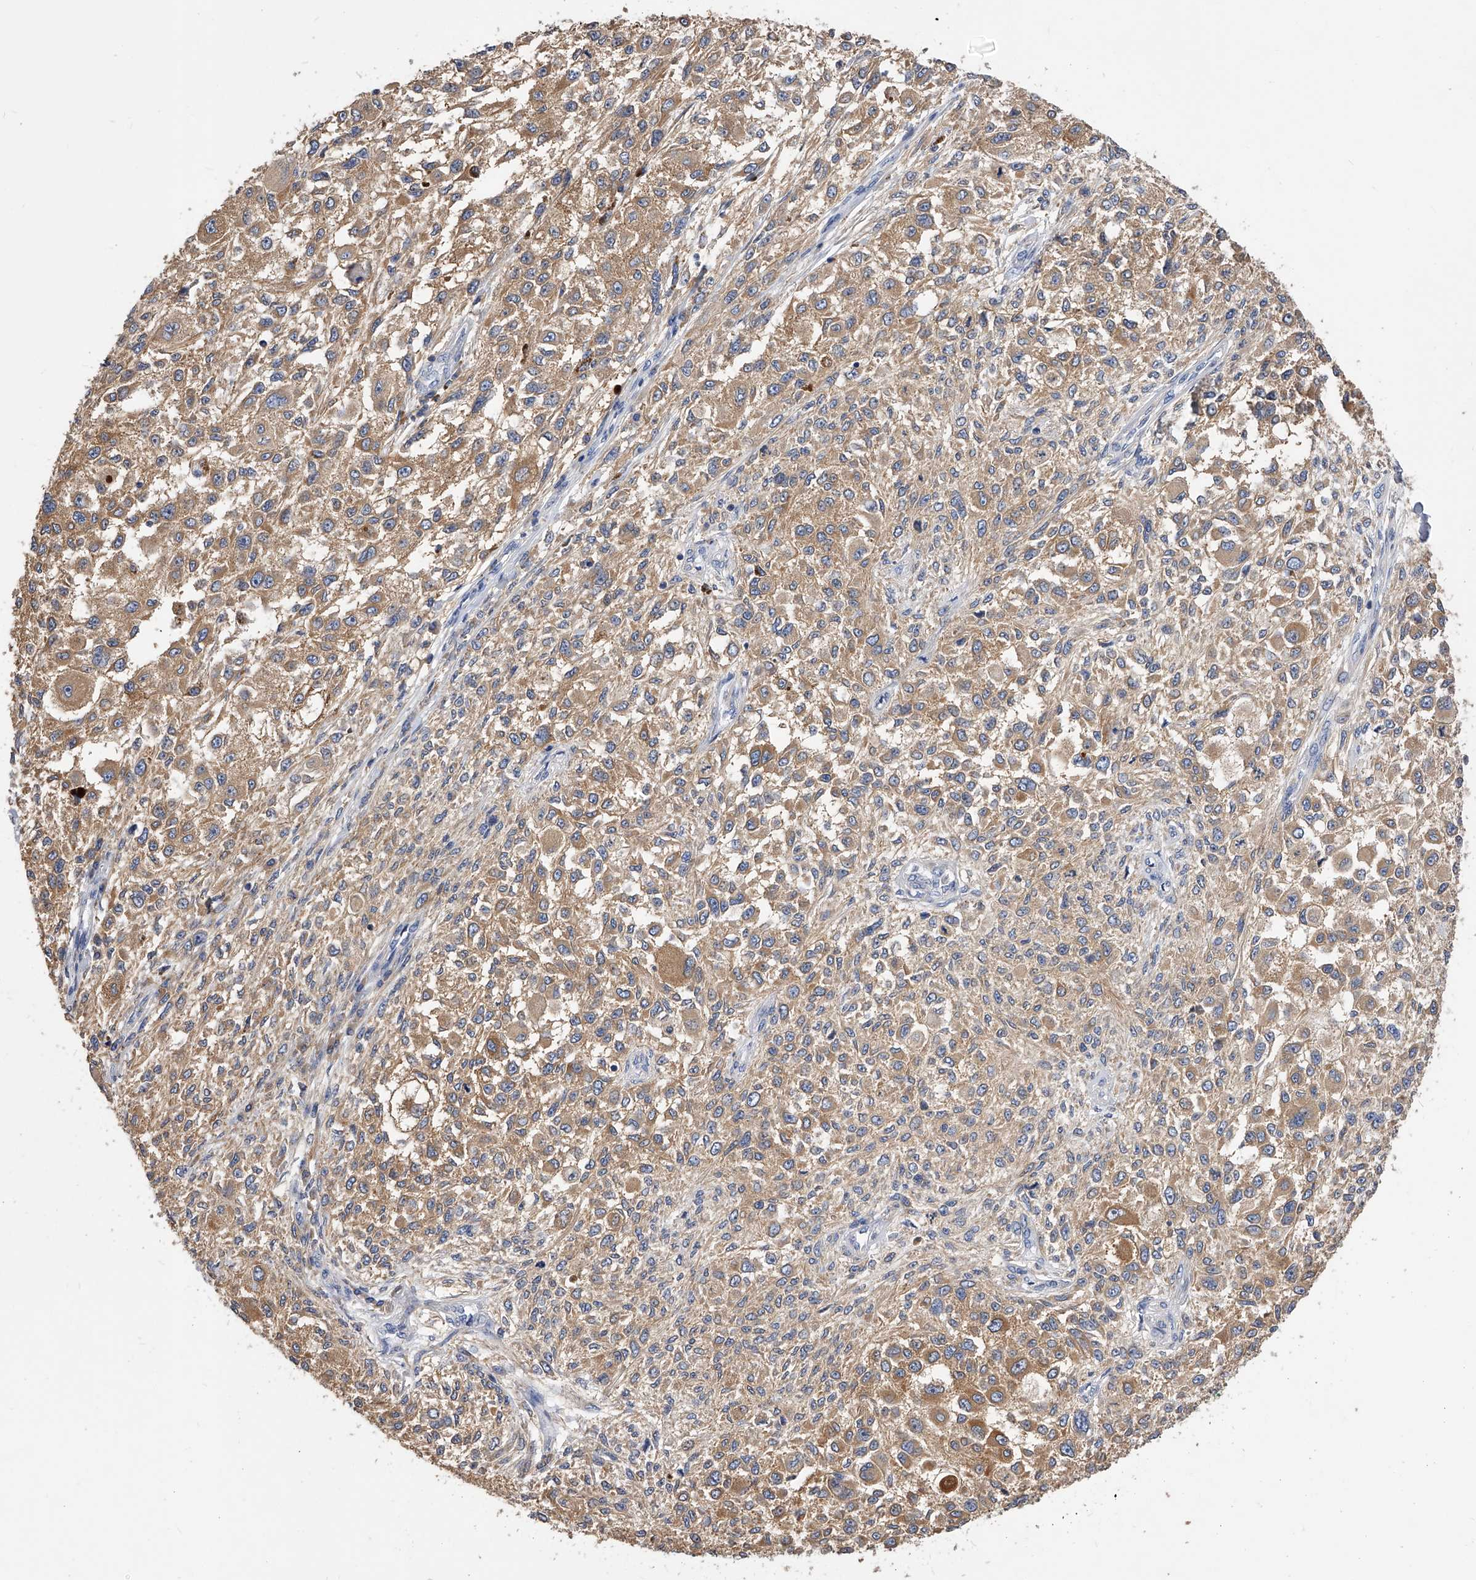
{"staining": {"intensity": "moderate", "quantity": ">75%", "location": "cytoplasmic/membranous"}, "tissue": "melanoma", "cell_type": "Tumor cells", "image_type": "cancer", "snomed": [{"axis": "morphology", "description": "Necrosis, NOS"}, {"axis": "morphology", "description": "Malignant melanoma, NOS"}, {"axis": "topography", "description": "Skin"}], "caption": "Malignant melanoma stained with immunohistochemistry (IHC) demonstrates moderate cytoplasmic/membranous staining in approximately >75% of tumor cells.", "gene": "APEH", "patient": {"sex": "female", "age": 87}}